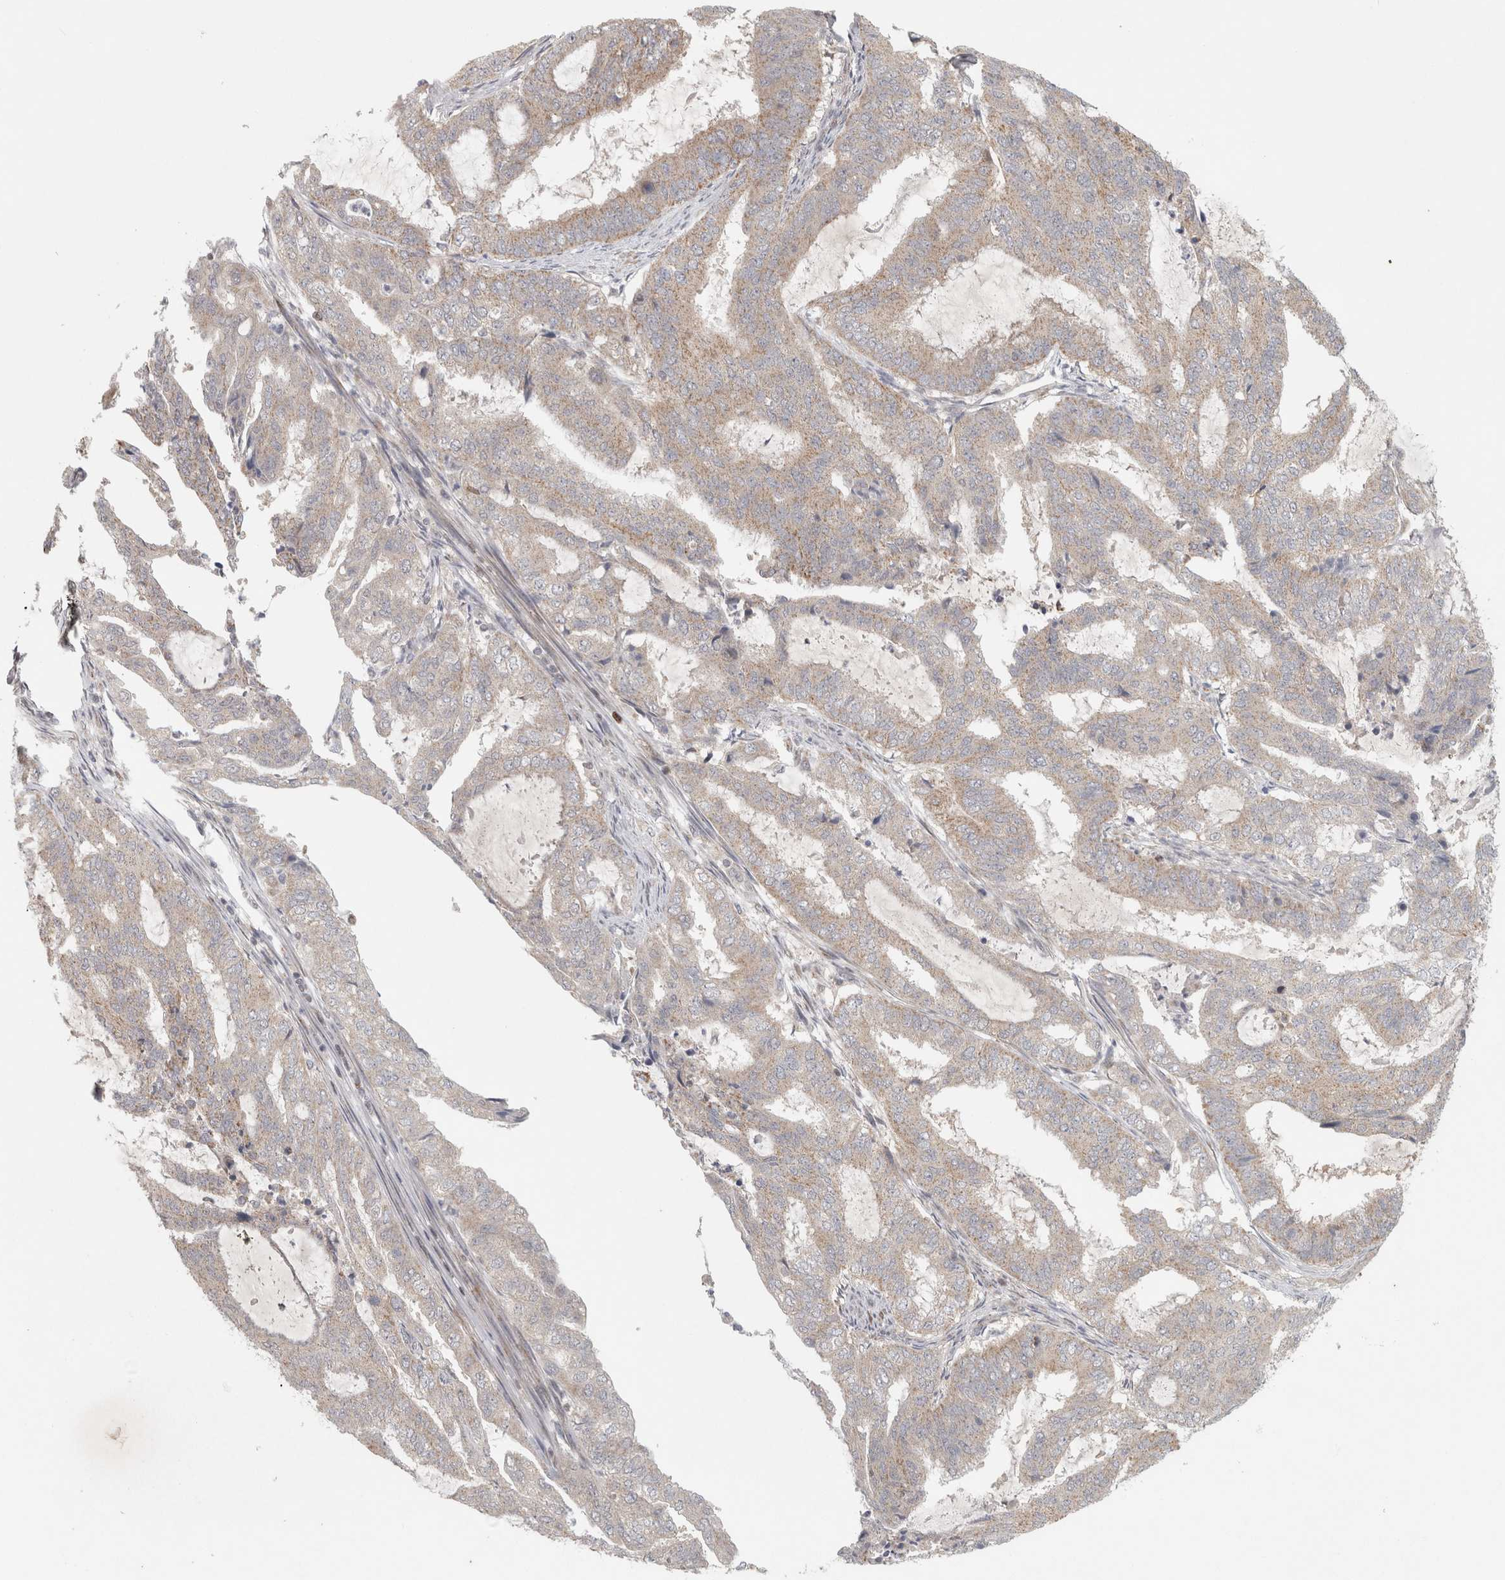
{"staining": {"intensity": "negative", "quantity": "none", "location": "none"}, "tissue": "endometrial cancer", "cell_type": "Tumor cells", "image_type": "cancer", "snomed": [{"axis": "morphology", "description": "Adenocarcinoma, NOS"}, {"axis": "topography", "description": "Endometrium"}], "caption": "A high-resolution photomicrograph shows immunohistochemistry staining of endometrial adenocarcinoma, which exhibits no significant expression in tumor cells. The staining was performed using DAB to visualize the protein expression in brown, while the nuclei were stained in blue with hematoxylin (Magnification: 20x).", "gene": "KDM8", "patient": {"sex": "female", "age": 51}}